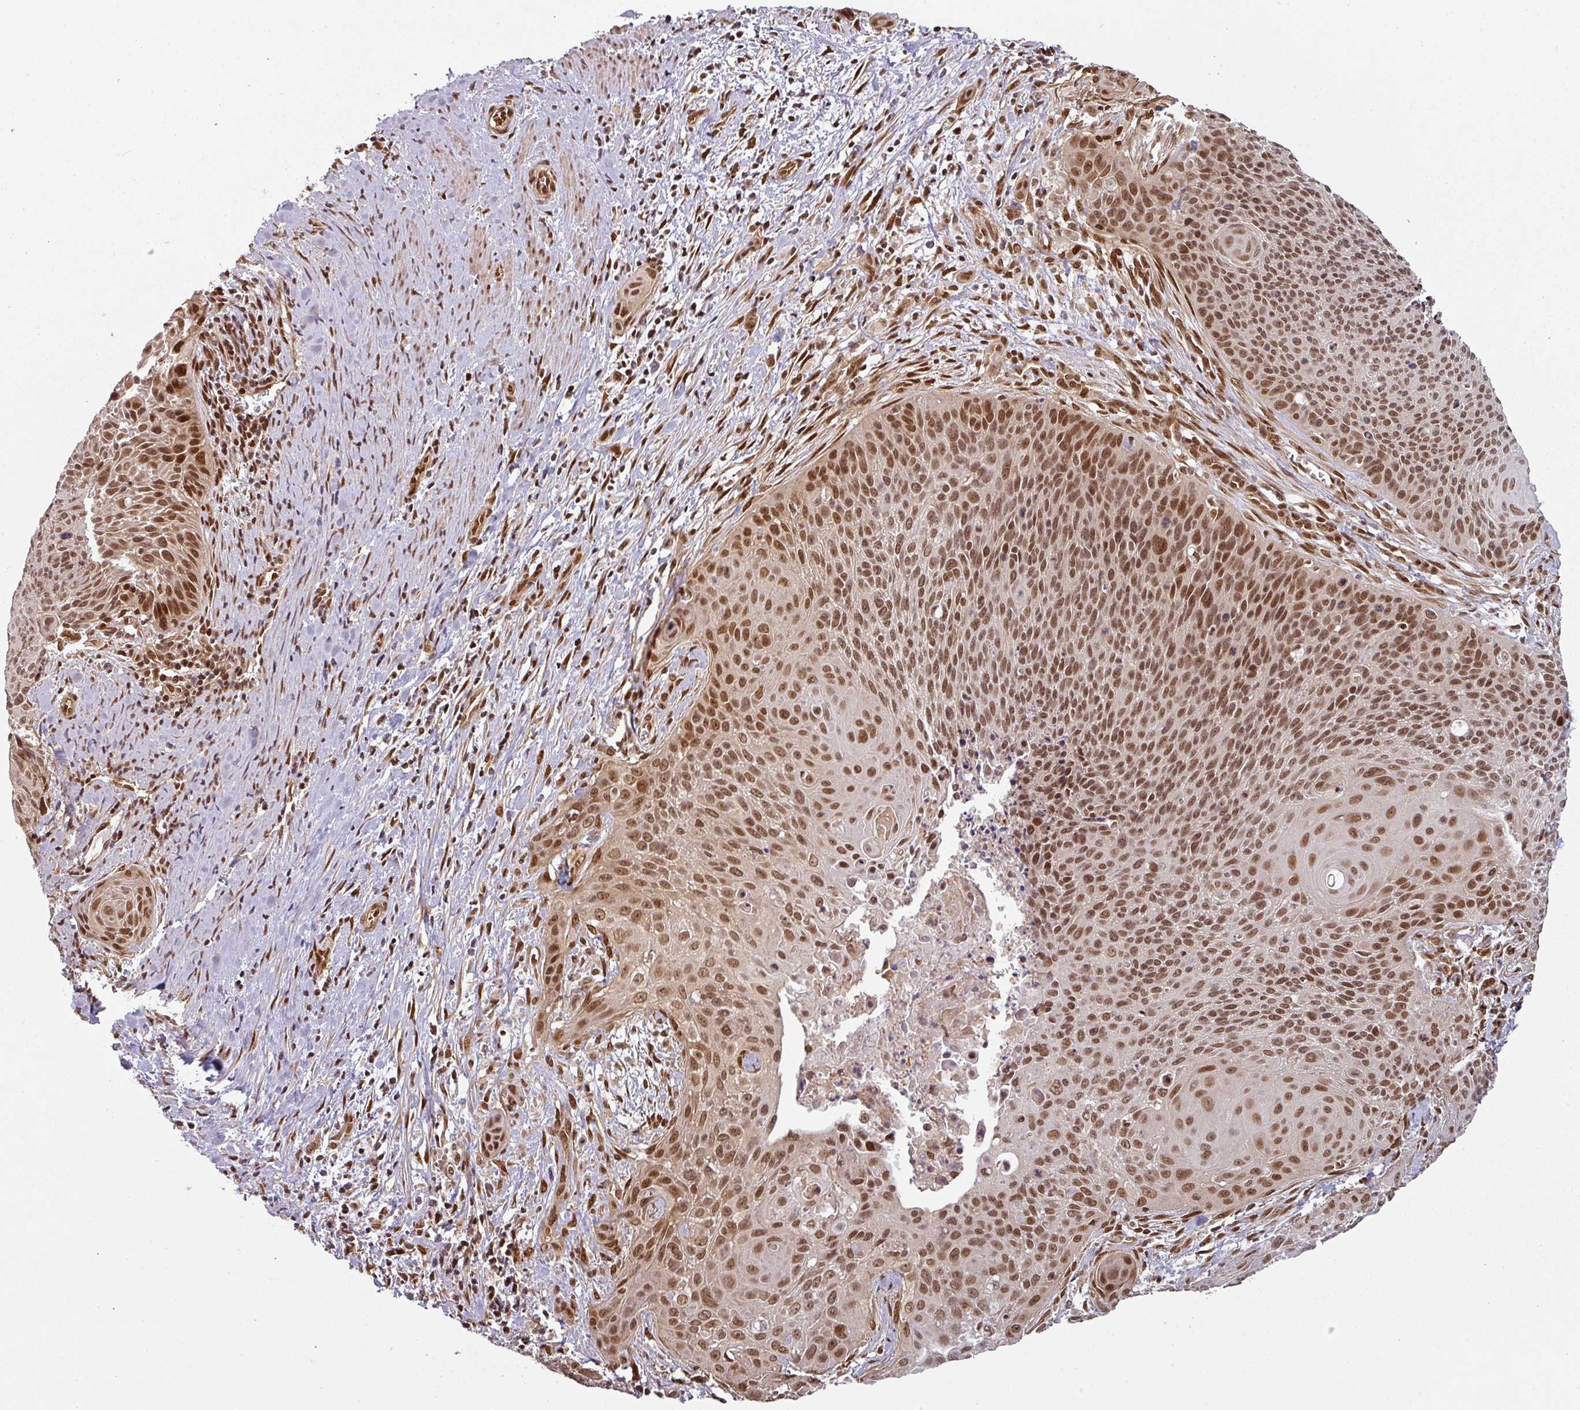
{"staining": {"intensity": "moderate", "quantity": ">75%", "location": "nuclear"}, "tissue": "cervical cancer", "cell_type": "Tumor cells", "image_type": "cancer", "snomed": [{"axis": "morphology", "description": "Squamous cell carcinoma, NOS"}, {"axis": "topography", "description": "Cervix"}], "caption": "Protein staining shows moderate nuclear expression in about >75% of tumor cells in squamous cell carcinoma (cervical).", "gene": "SIK3", "patient": {"sex": "female", "age": 55}}